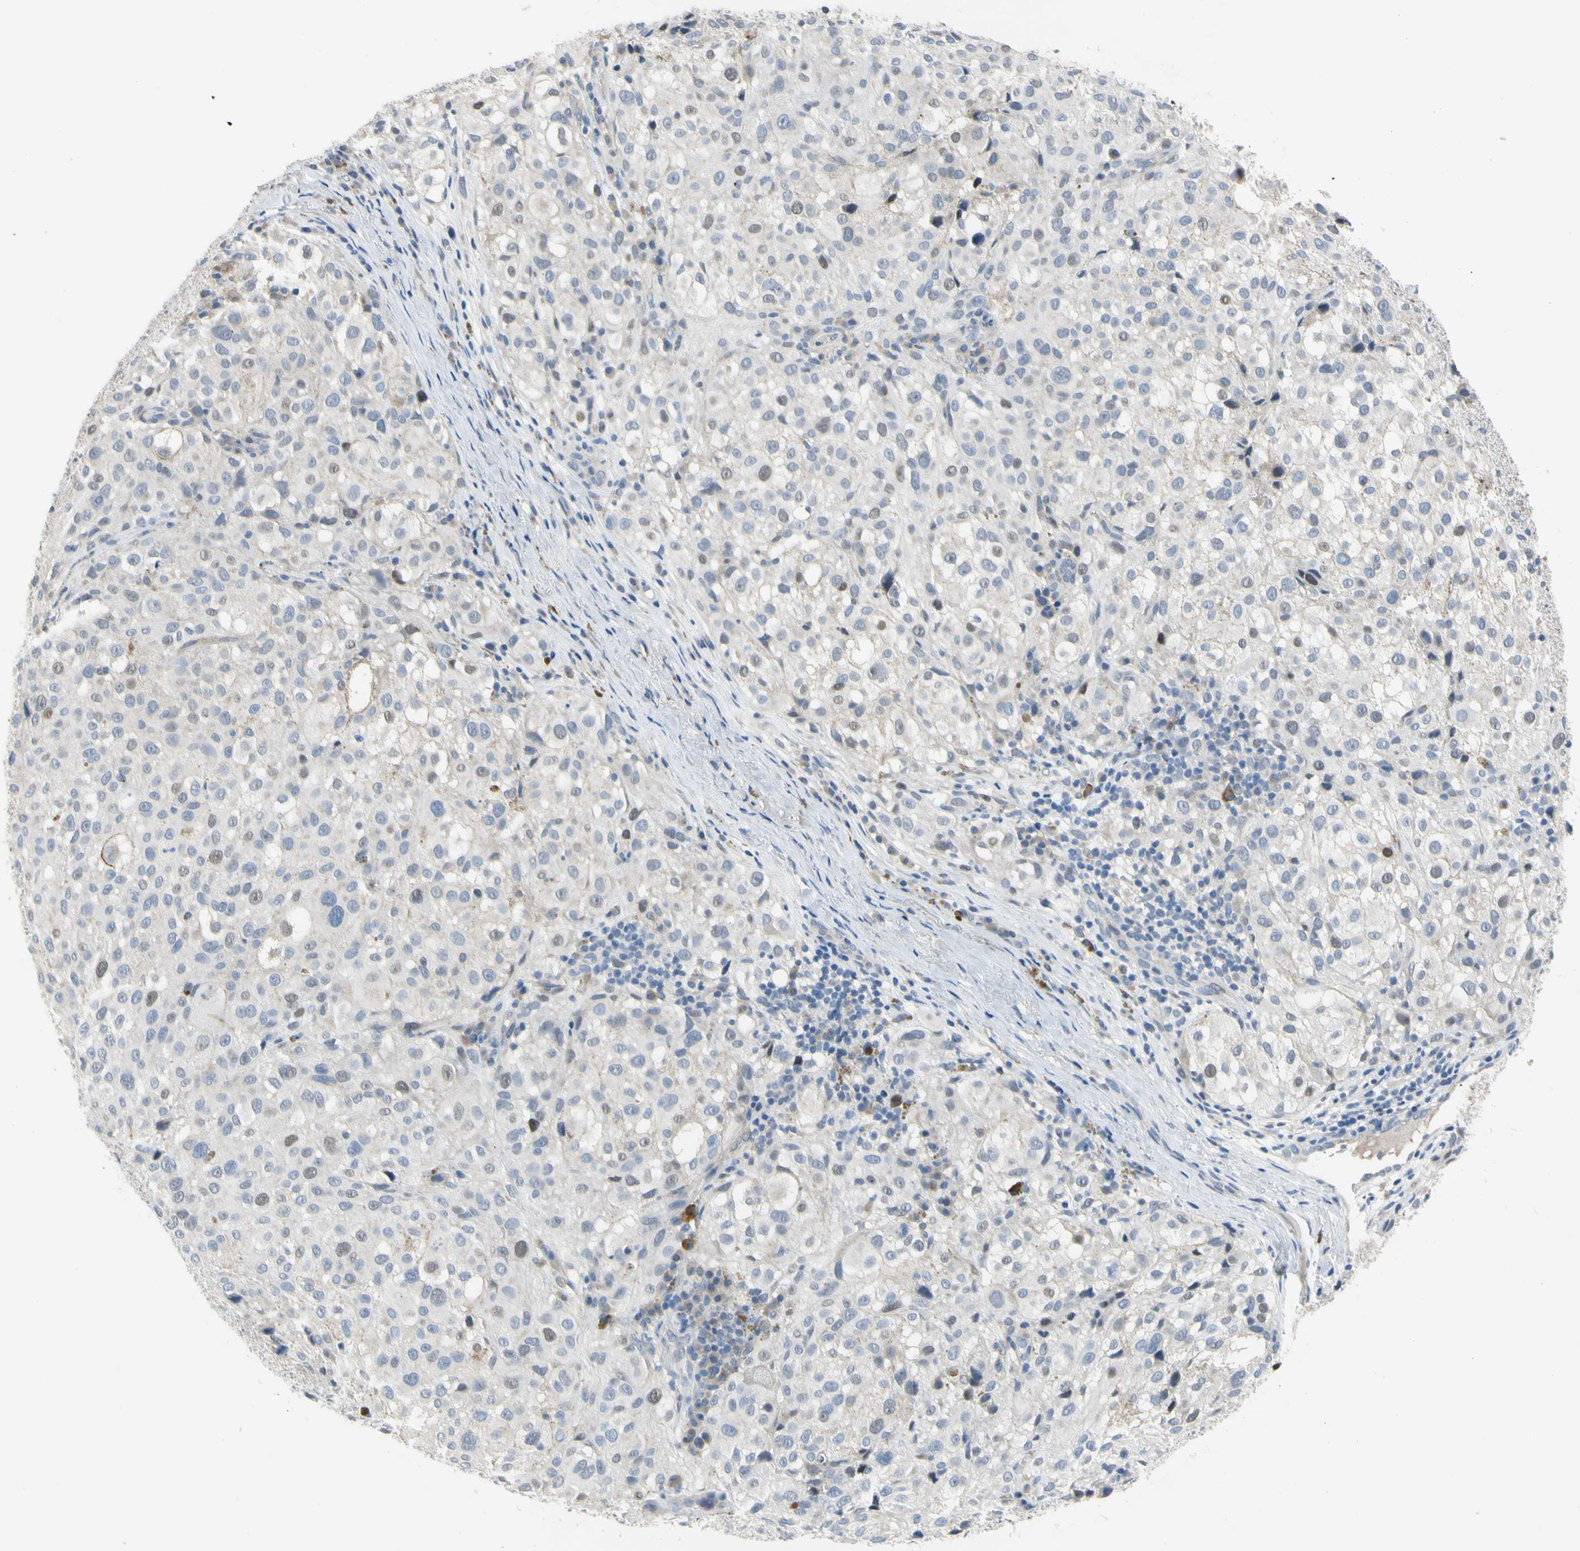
{"staining": {"intensity": "weak", "quantity": "<25%", "location": "nuclear"}, "tissue": "melanoma", "cell_type": "Tumor cells", "image_type": "cancer", "snomed": [{"axis": "morphology", "description": "Necrosis, NOS"}, {"axis": "morphology", "description": "Malignant melanoma, NOS"}, {"axis": "topography", "description": "Skin"}], "caption": "High magnification brightfield microscopy of malignant melanoma stained with DAB (brown) and counterstained with hematoxylin (blue): tumor cells show no significant staining.", "gene": "LHX9", "patient": {"sex": "female", "age": 87}}